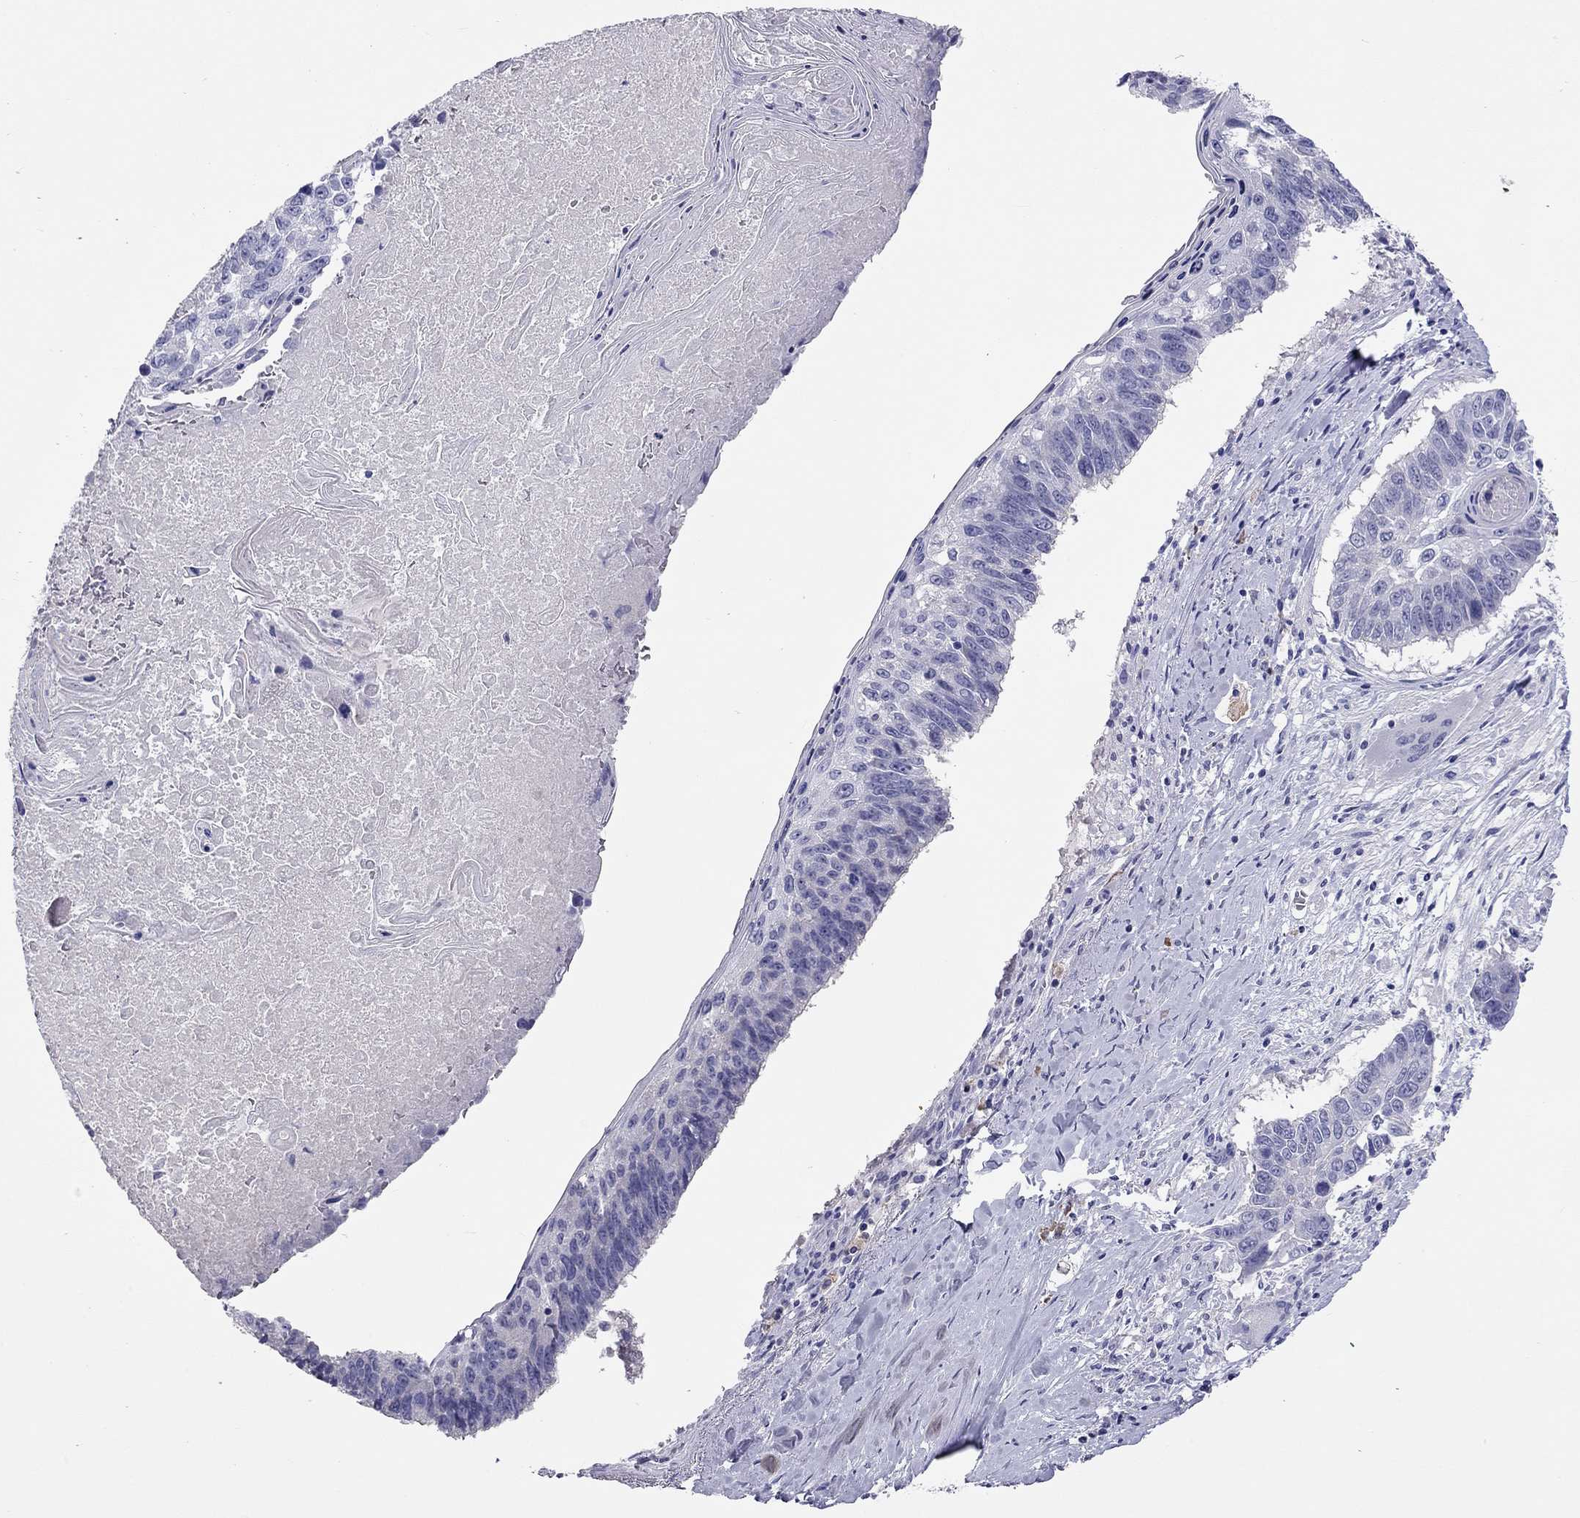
{"staining": {"intensity": "negative", "quantity": "none", "location": "none"}, "tissue": "lung cancer", "cell_type": "Tumor cells", "image_type": "cancer", "snomed": [{"axis": "morphology", "description": "Squamous cell carcinoma, NOS"}, {"axis": "topography", "description": "Lung"}], "caption": "Tumor cells are negative for protein expression in human lung cancer (squamous cell carcinoma).", "gene": "CALHM1", "patient": {"sex": "male", "age": 73}}